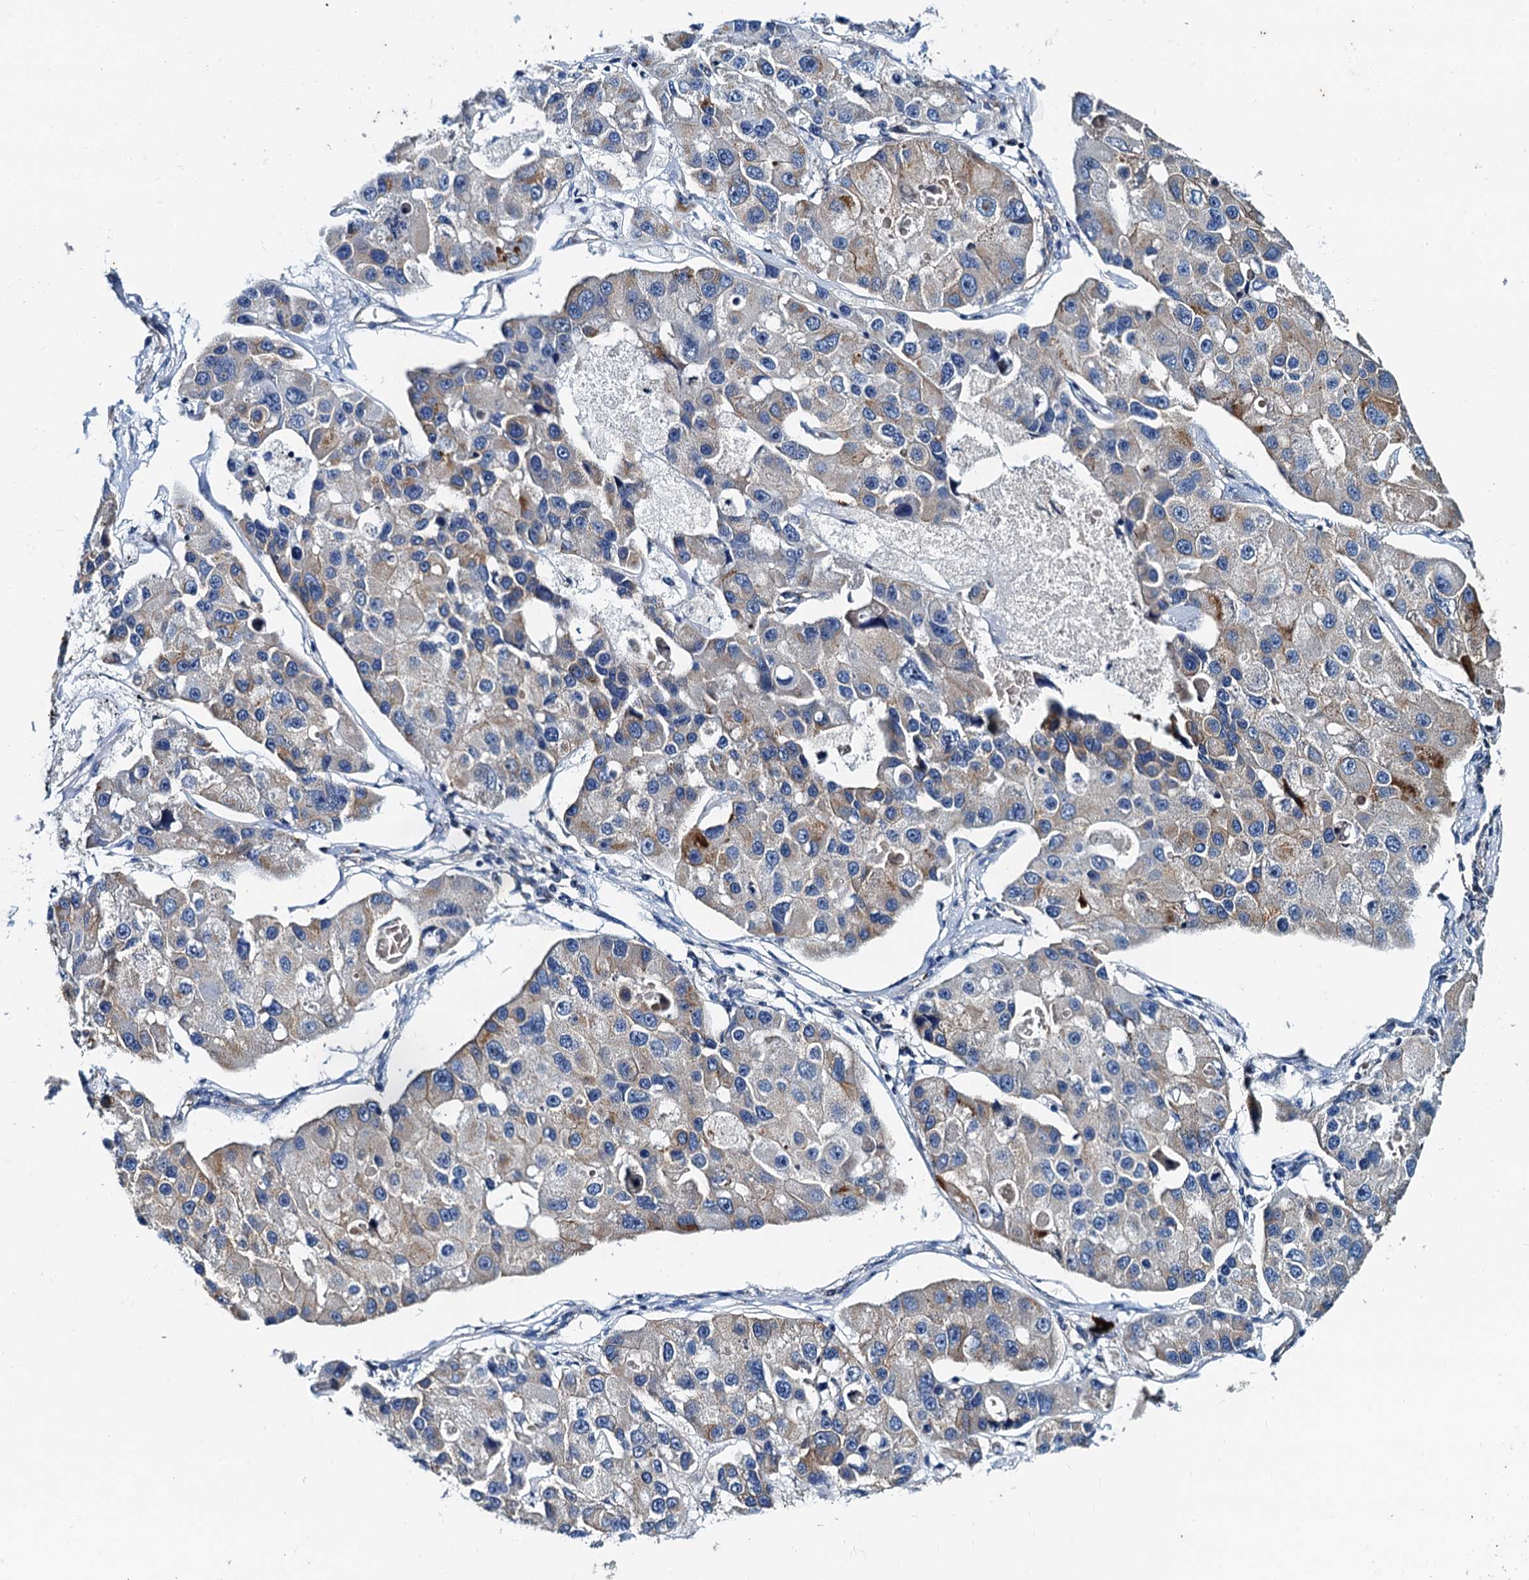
{"staining": {"intensity": "weak", "quantity": "25%-75%", "location": "cytoplasmic/membranous"}, "tissue": "lung cancer", "cell_type": "Tumor cells", "image_type": "cancer", "snomed": [{"axis": "morphology", "description": "Adenocarcinoma, NOS"}, {"axis": "topography", "description": "Lung"}], "caption": "Approximately 25%-75% of tumor cells in human lung cancer display weak cytoplasmic/membranous protein positivity as visualized by brown immunohistochemical staining.", "gene": "NGRN", "patient": {"sex": "female", "age": 54}}